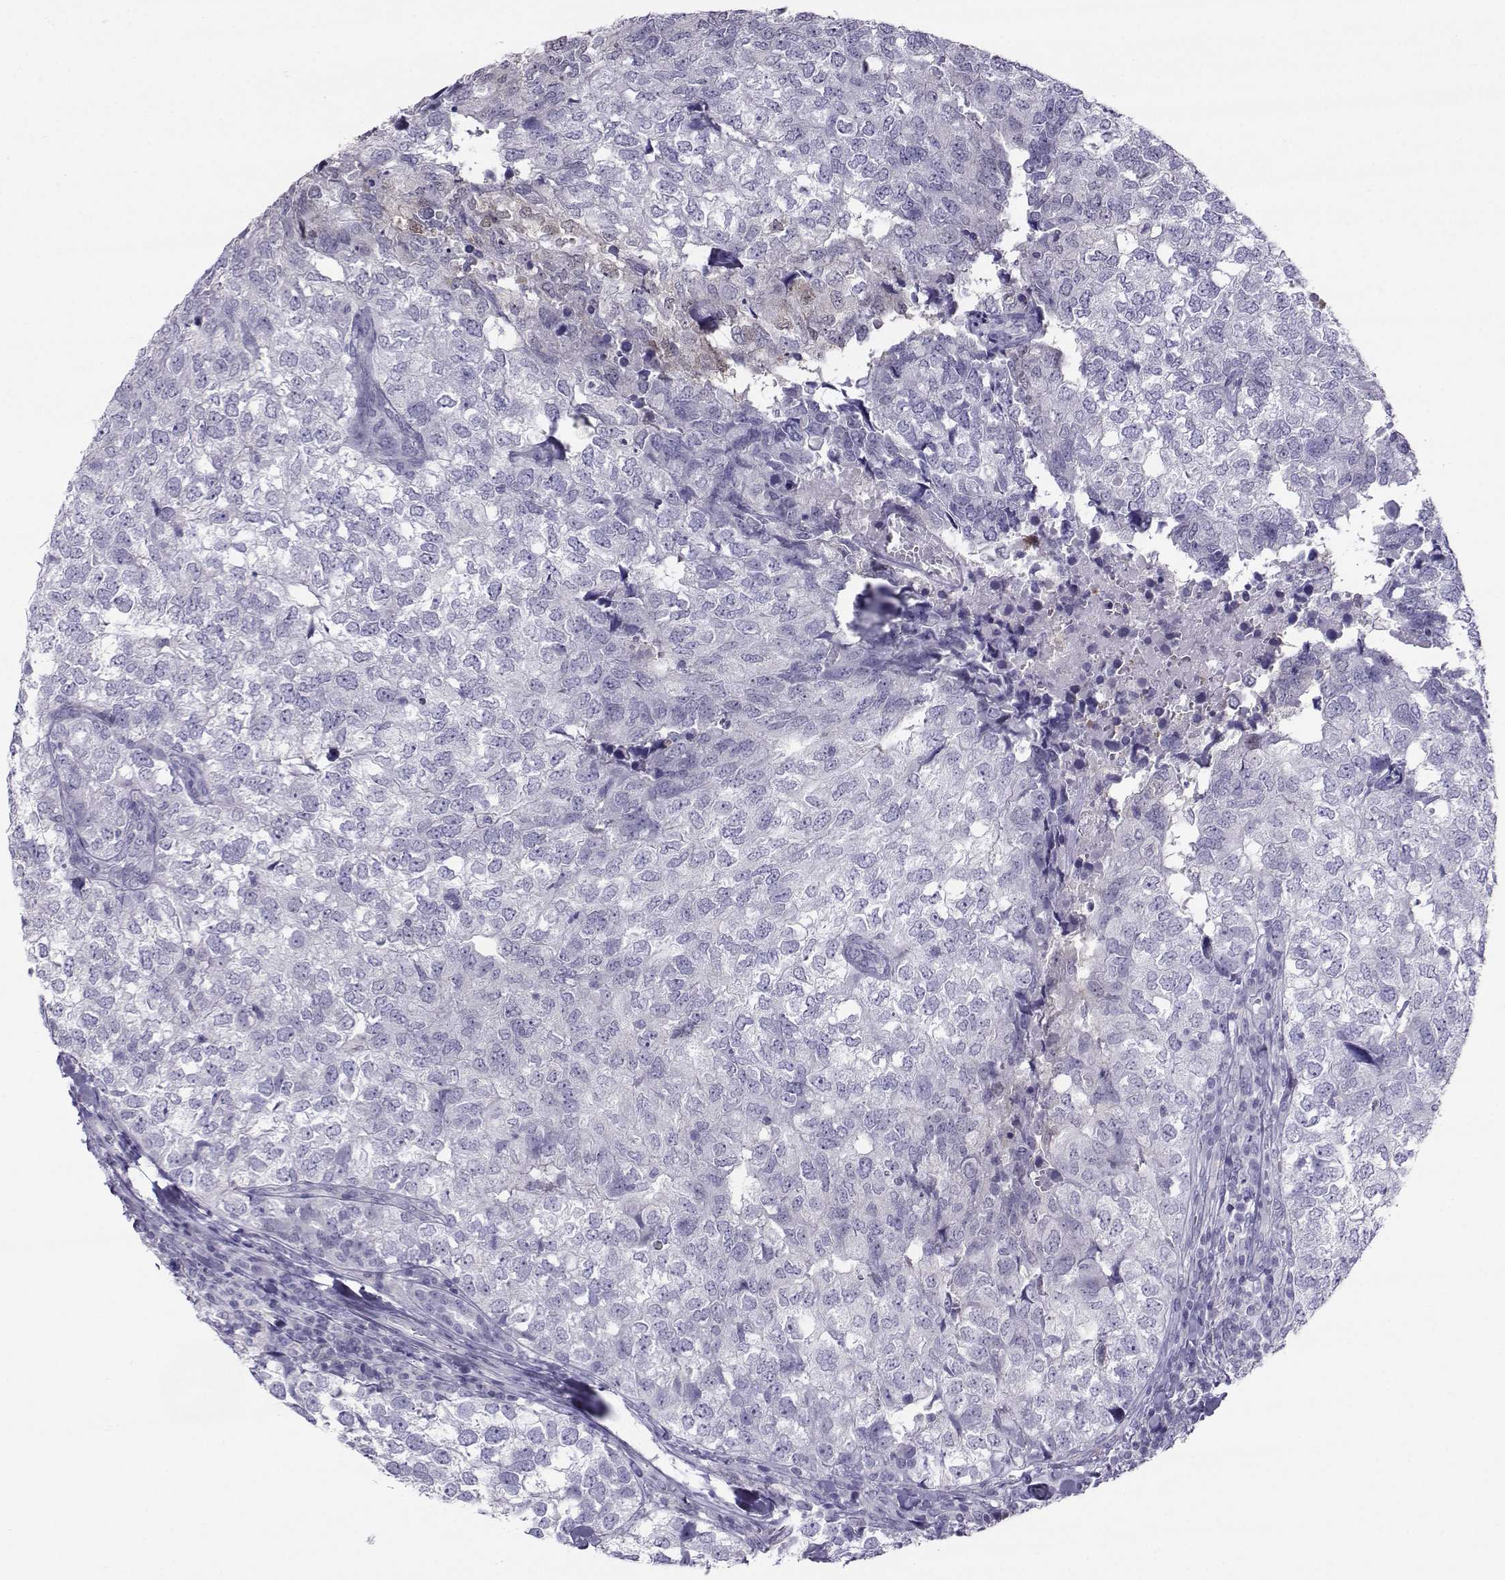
{"staining": {"intensity": "weak", "quantity": "<25%", "location": "nuclear"}, "tissue": "breast cancer", "cell_type": "Tumor cells", "image_type": "cancer", "snomed": [{"axis": "morphology", "description": "Duct carcinoma"}, {"axis": "topography", "description": "Breast"}], "caption": "High magnification brightfield microscopy of breast cancer stained with DAB (3,3'-diaminobenzidine) (brown) and counterstained with hematoxylin (blue): tumor cells show no significant positivity.", "gene": "PGK1", "patient": {"sex": "female", "age": 30}}